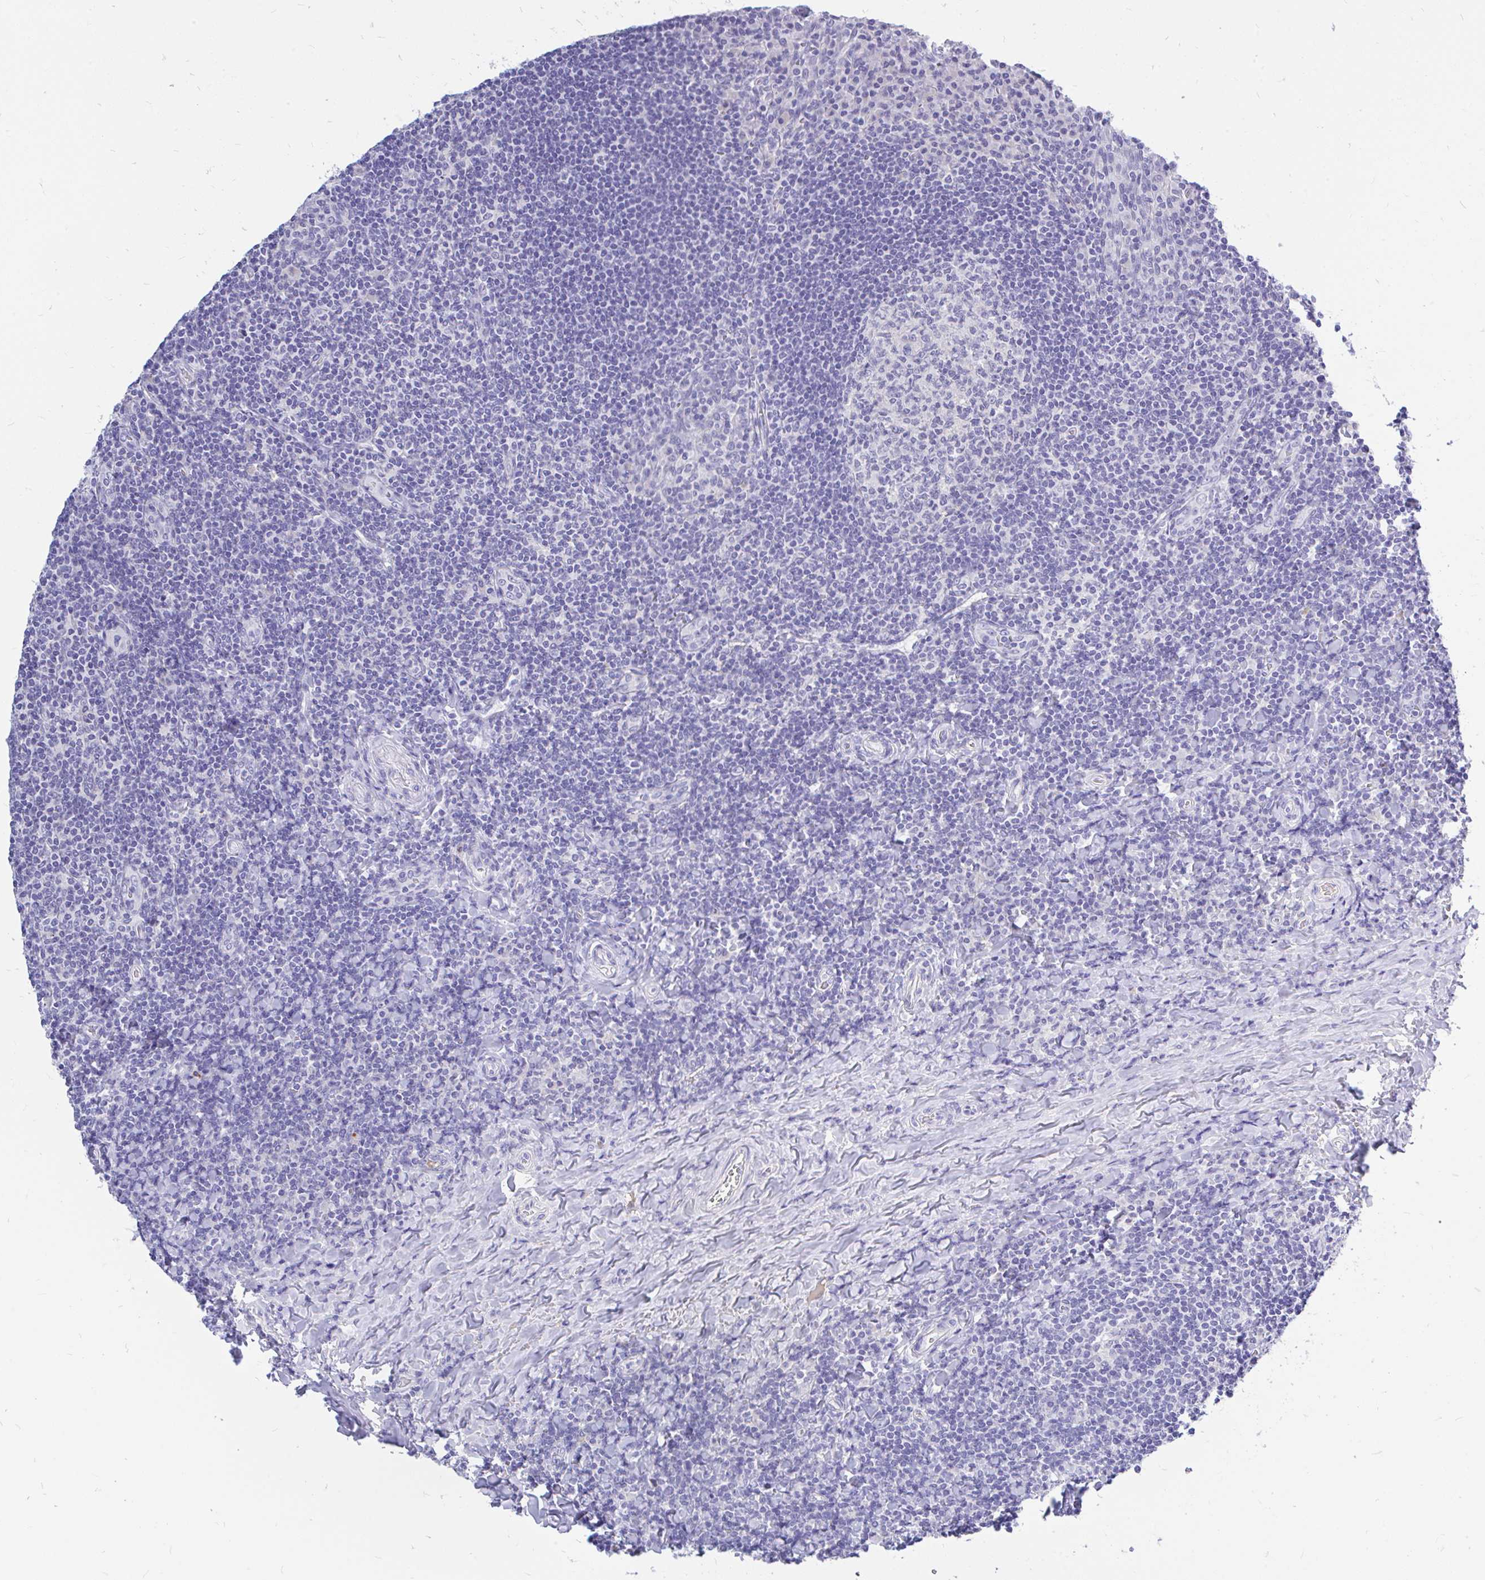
{"staining": {"intensity": "negative", "quantity": "none", "location": "none"}, "tissue": "tonsil", "cell_type": "Germinal center cells", "image_type": "normal", "snomed": [{"axis": "morphology", "description": "Normal tissue, NOS"}, {"axis": "topography", "description": "Tonsil"}], "caption": "The histopathology image demonstrates no staining of germinal center cells in normal tonsil. Nuclei are stained in blue.", "gene": "MAP1LC3A", "patient": {"sex": "male", "age": 17}}